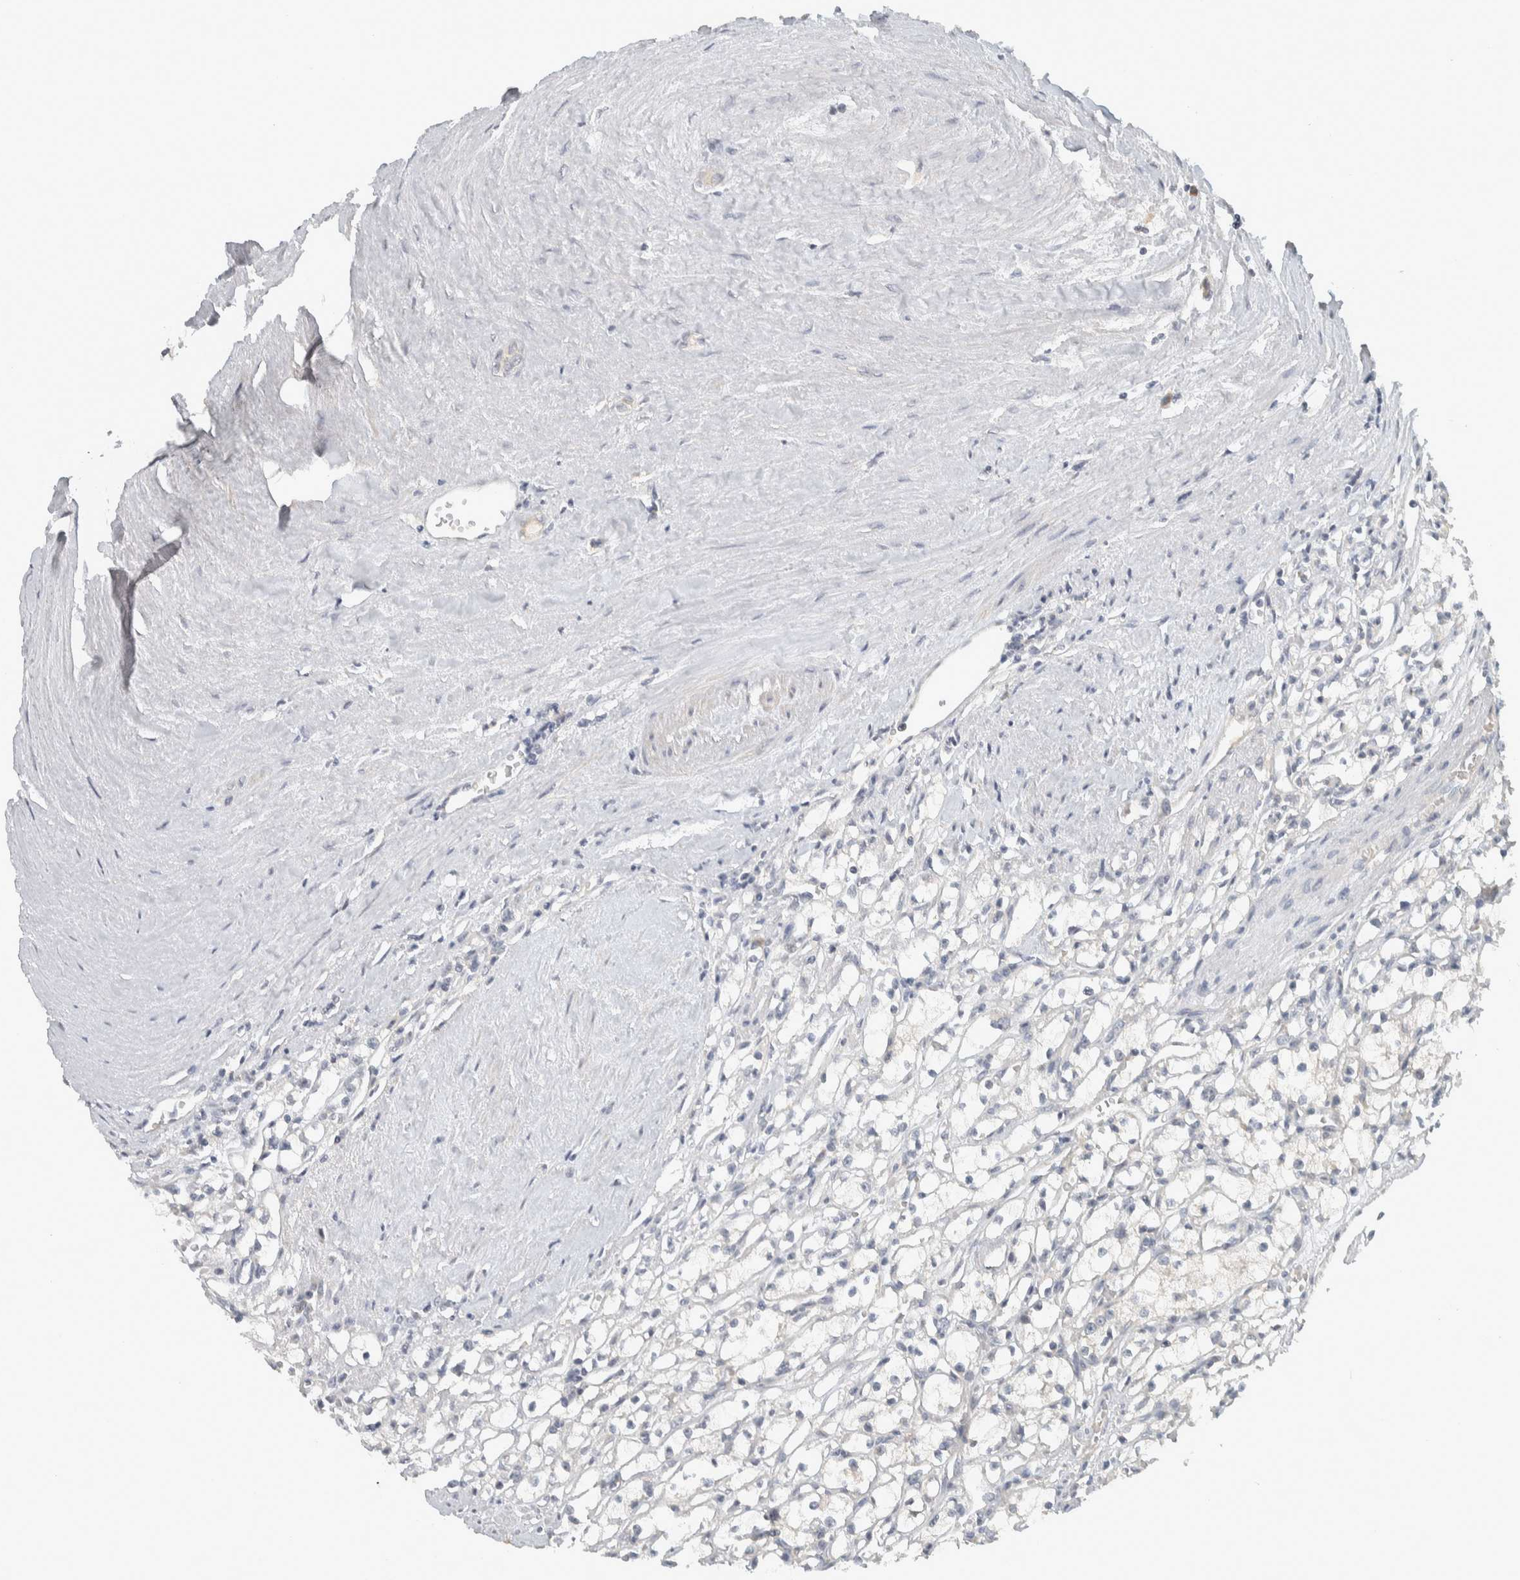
{"staining": {"intensity": "negative", "quantity": "none", "location": "none"}, "tissue": "renal cancer", "cell_type": "Tumor cells", "image_type": "cancer", "snomed": [{"axis": "morphology", "description": "Adenocarcinoma, NOS"}, {"axis": "topography", "description": "Kidney"}], "caption": "Adenocarcinoma (renal) was stained to show a protein in brown. There is no significant positivity in tumor cells.", "gene": "AFP", "patient": {"sex": "male", "age": 56}}